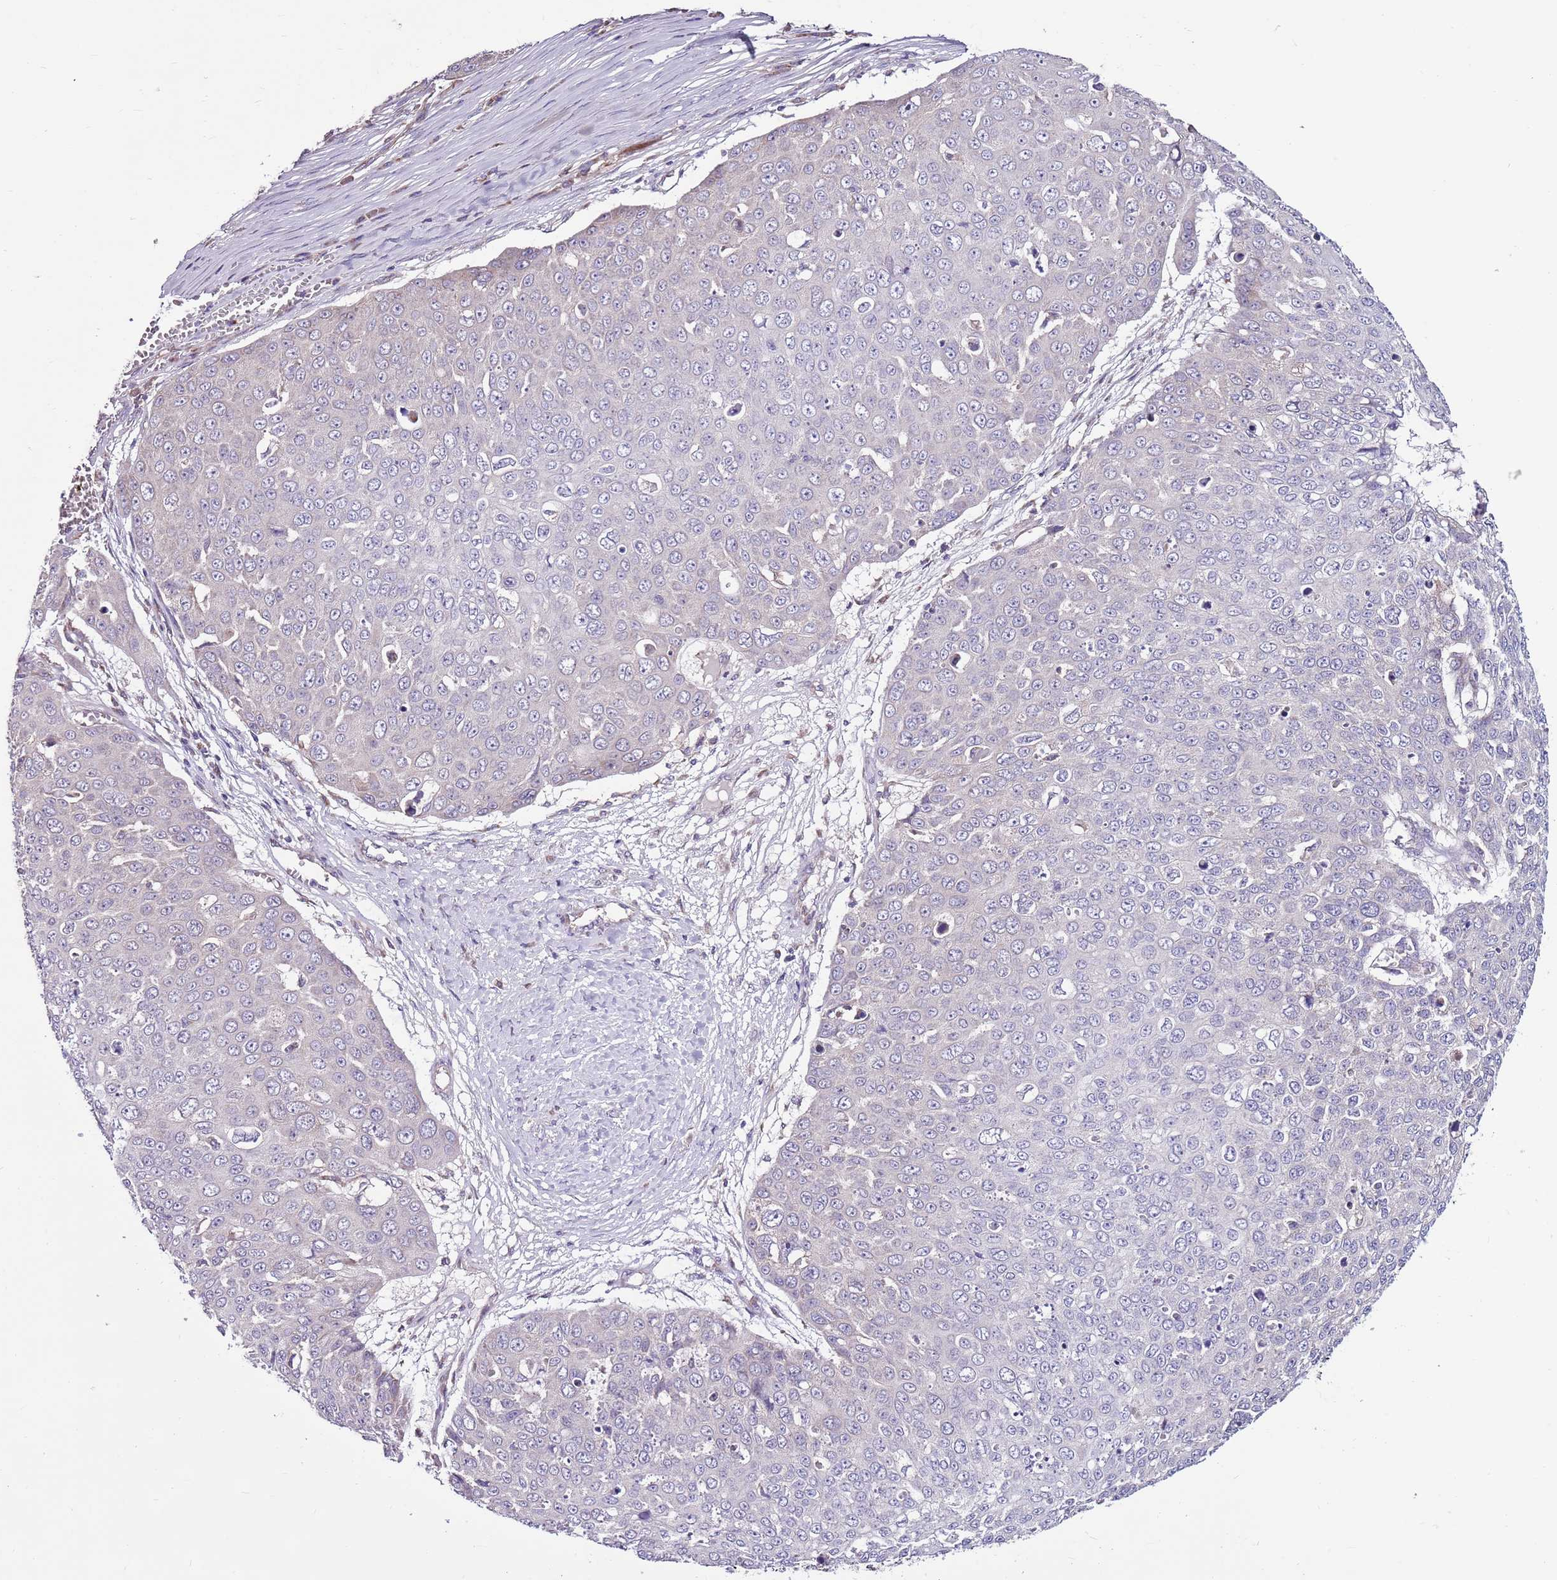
{"staining": {"intensity": "negative", "quantity": "none", "location": "none"}, "tissue": "skin cancer", "cell_type": "Tumor cells", "image_type": "cancer", "snomed": [{"axis": "morphology", "description": "Squamous cell carcinoma, NOS"}, {"axis": "topography", "description": "Skin"}], "caption": "An IHC micrograph of skin cancer (squamous cell carcinoma) is shown. There is no staining in tumor cells of skin cancer (squamous cell carcinoma).", "gene": "SMG1", "patient": {"sex": "male", "age": 71}}